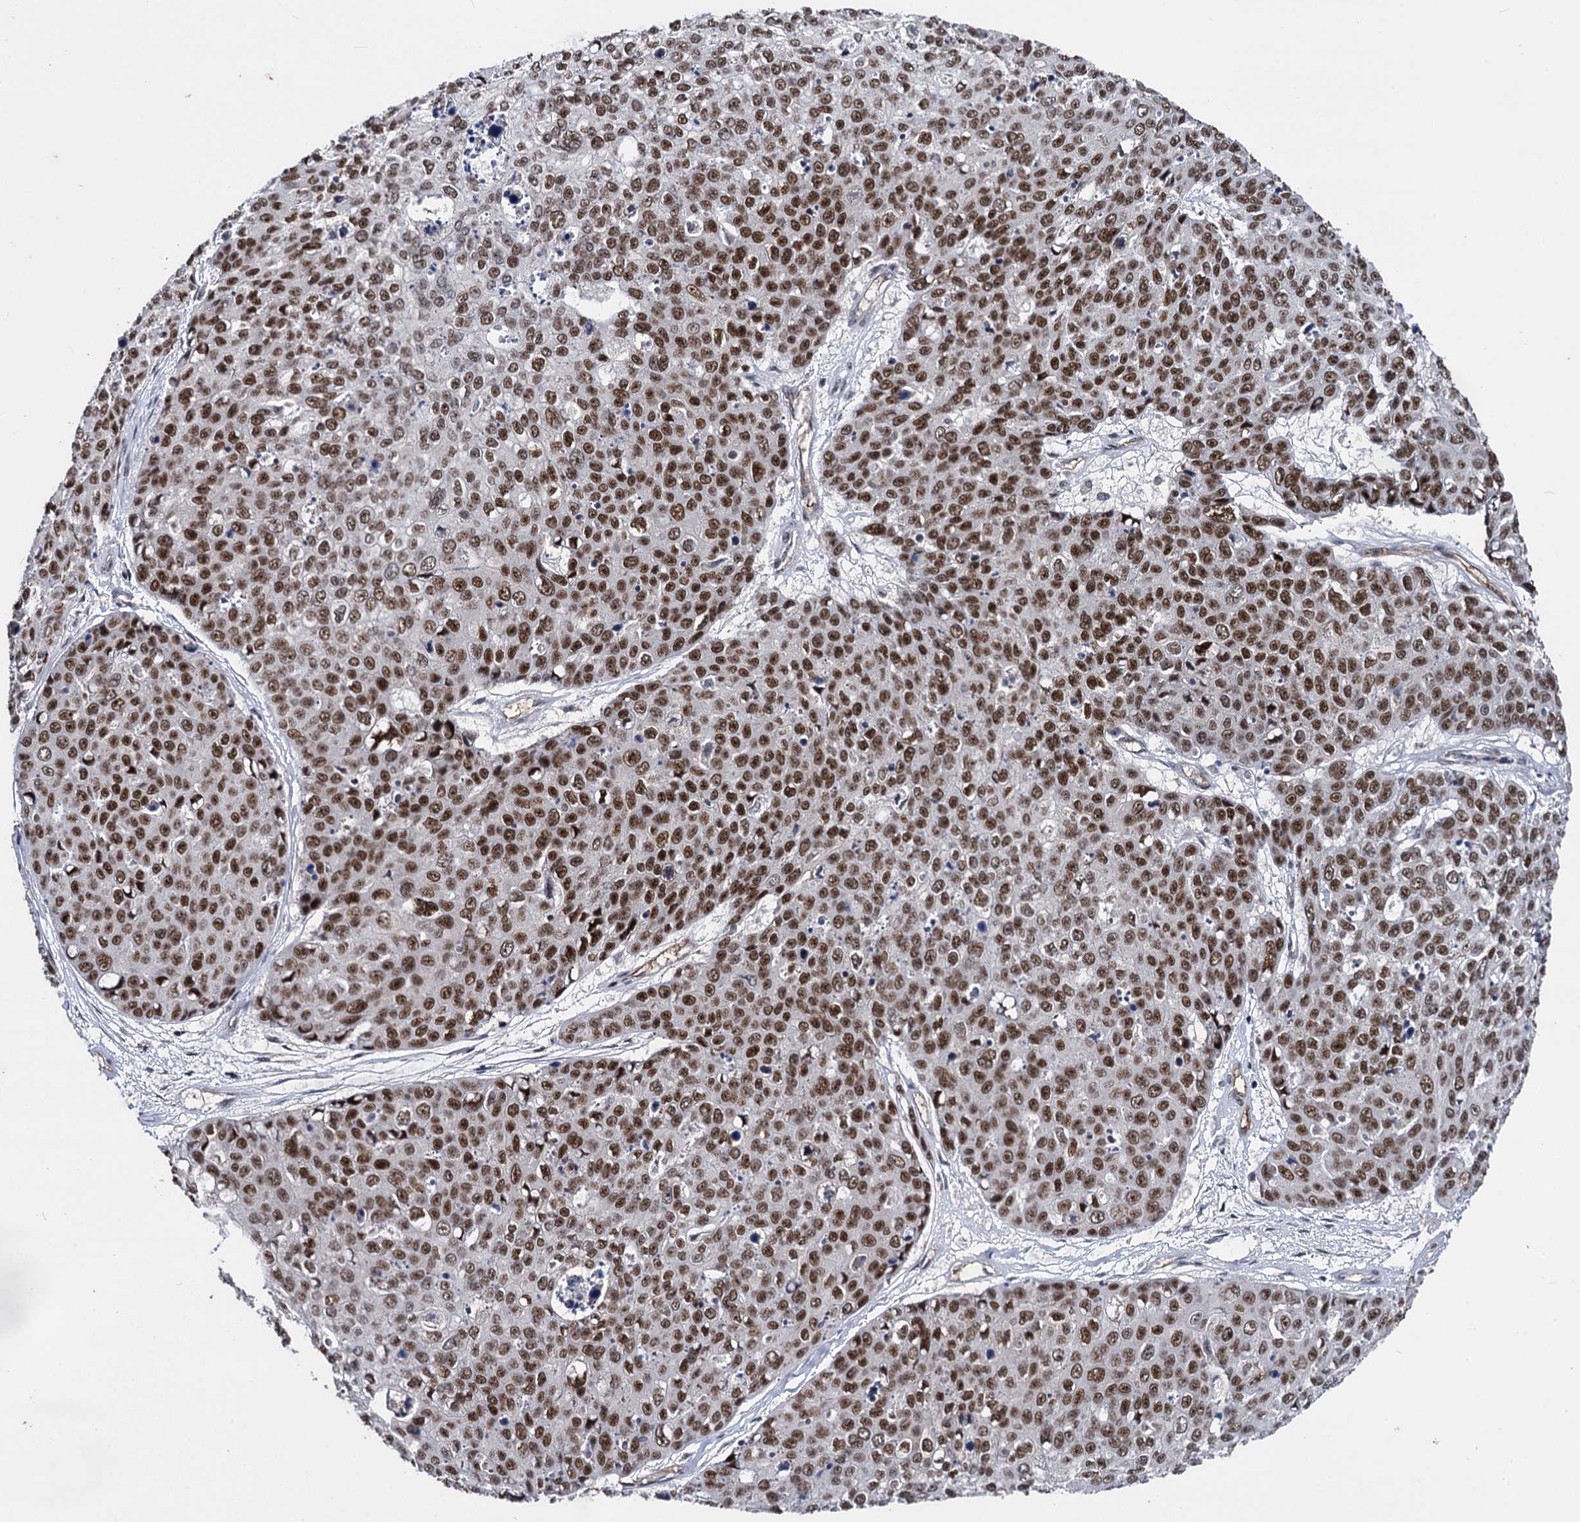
{"staining": {"intensity": "strong", "quantity": ">75%", "location": "nuclear"}, "tissue": "skin cancer", "cell_type": "Tumor cells", "image_type": "cancer", "snomed": [{"axis": "morphology", "description": "Squamous cell carcinoma, NOS"}, {"axis": "topography", "description": "Skin"}], "caption": "A brown stain highlights strong nuclear positivity of a protein in skin cancer (squamous cell carcinoma) tumor cells. Using DAB (3,3'-diaminobenzidine) (brown) and hematoxylin (blue) stains, captured at high magnification using brightfield microscopy.", "gene": "GALNT11", "patient": {"sex": "female", "age": 44}}